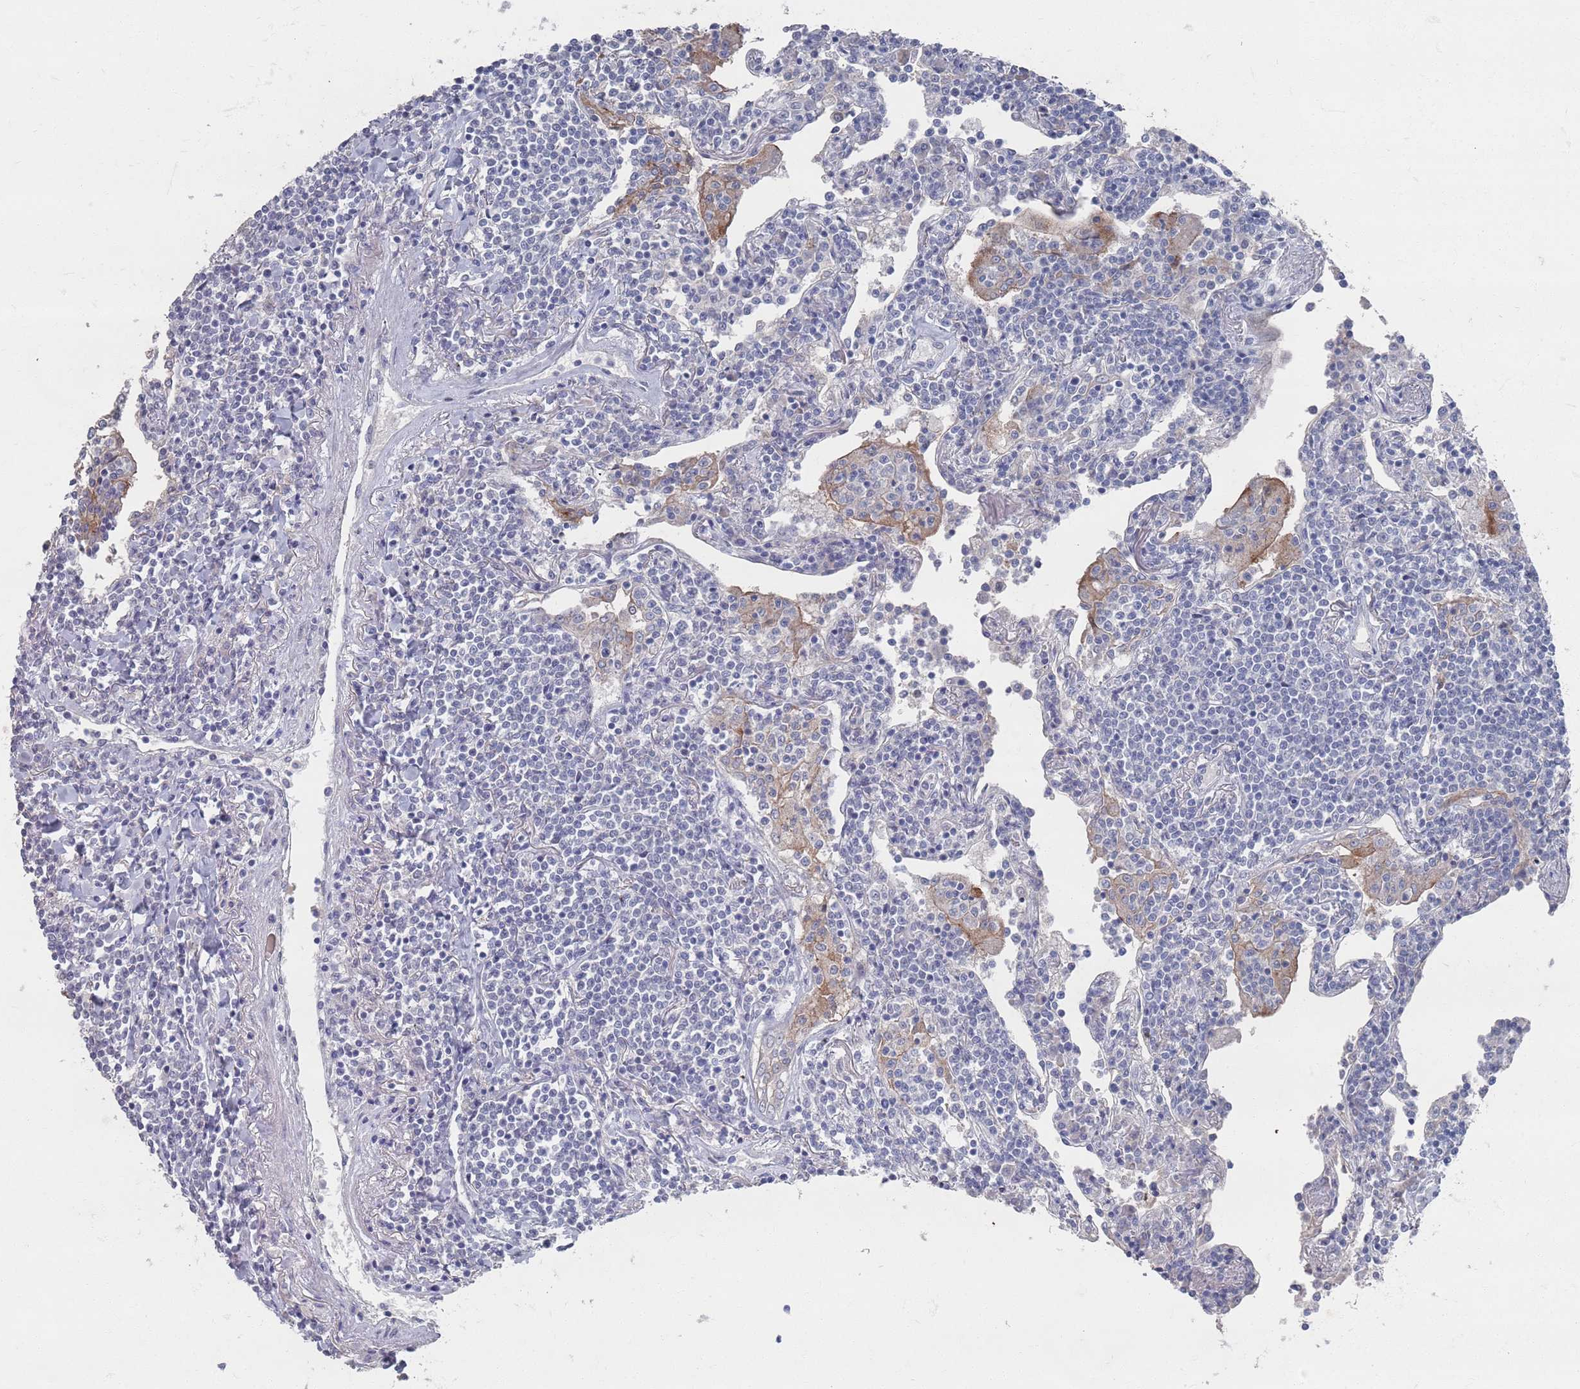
{"staining": {"intensity": "negative", "quantity": "none", "location": "none"}, "tissue": "lymphoma", "cell_type": "Tumor cells", "image_type": "cancer", "snomed": [{"axis": "morphology", "description": "Malignant lymphoma, non-Hodgkin's type, Low grade"}, {"axis": "topography", "description": "Lung"}], "caption": "Immunohistochemistry of human malignant lymphoma, non-Hodgkin's type (low-grade) shows no expression in tumor cells.", "gene": "PROM2", "patient": {"sex": "female", "age": 71}}